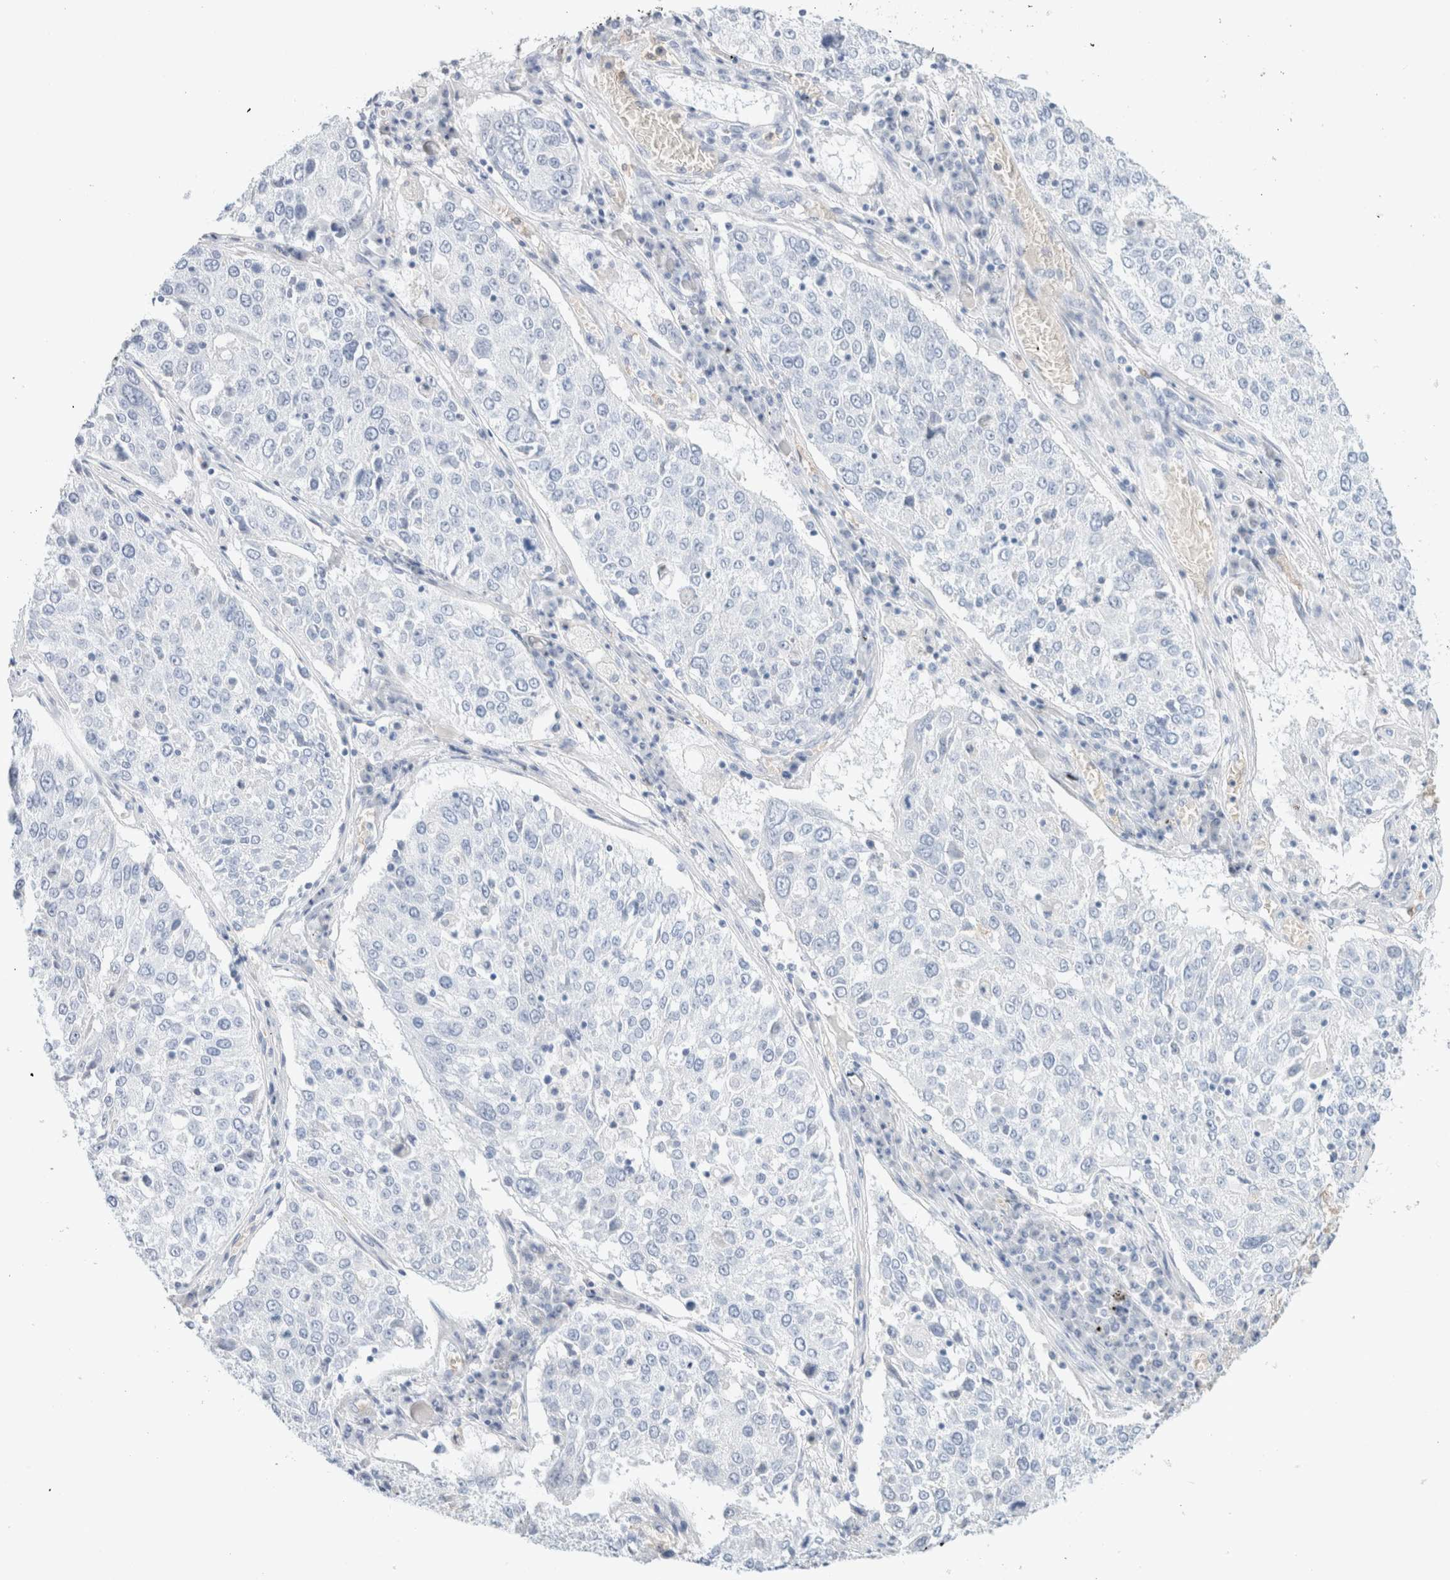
{"staining": {"intensity": "negative", "quantity": "none", "location": "none"}, "tissue": "lung cancer", "cell_type": "Tumor cells", "image_type": "cancer", "snomed": [{"axis": "morphology", "description": "Squamous cell carcinoma, NOS"}, {"axis": "topography", "description": "Lung"}], "caption": "The micrograph demonstrates no staining of tumor cells in lung cancer (squamous cell carcinoma).", "gene": "ARG1", "patient": {"sex": "male", "age": 65}}